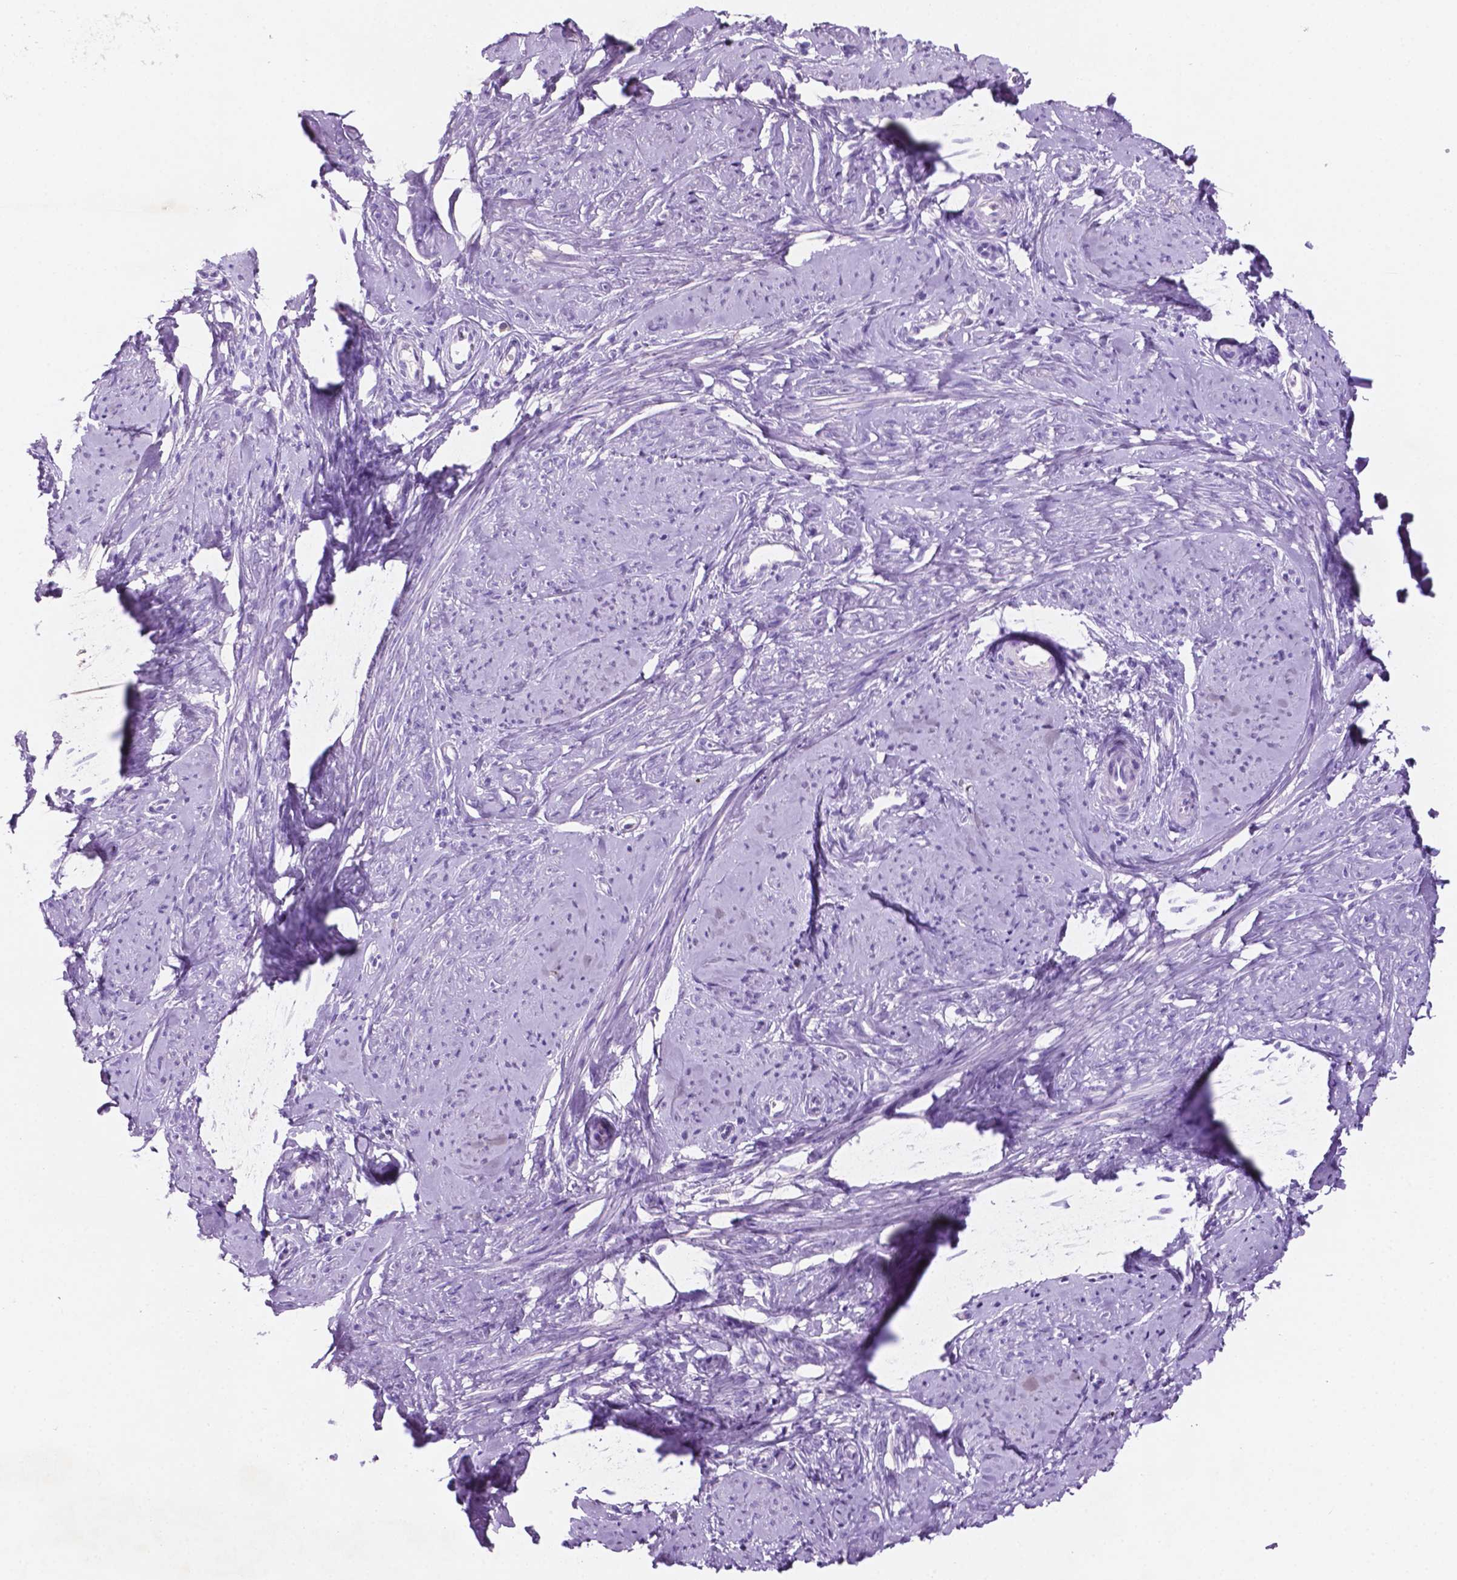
{"staining": {"intensity": "negative", "quantity": "none", "location": "none"}, "tissue": "smooth muscle", "cell_type": "Smooth muscle cells", "image_type": "normal", "snomed": [{"axis": "morphology", "description": "Normal tissue, NOS"}, {"axis": "topography", "description": "Smooth muscle"}], "caption": "Immunohistochemistry (IHC) of benign smooth muscle shows no positivity in smooth muscle cells.", "gene": "POU4F1", "patient": {"sex": "female", "age": 48}}